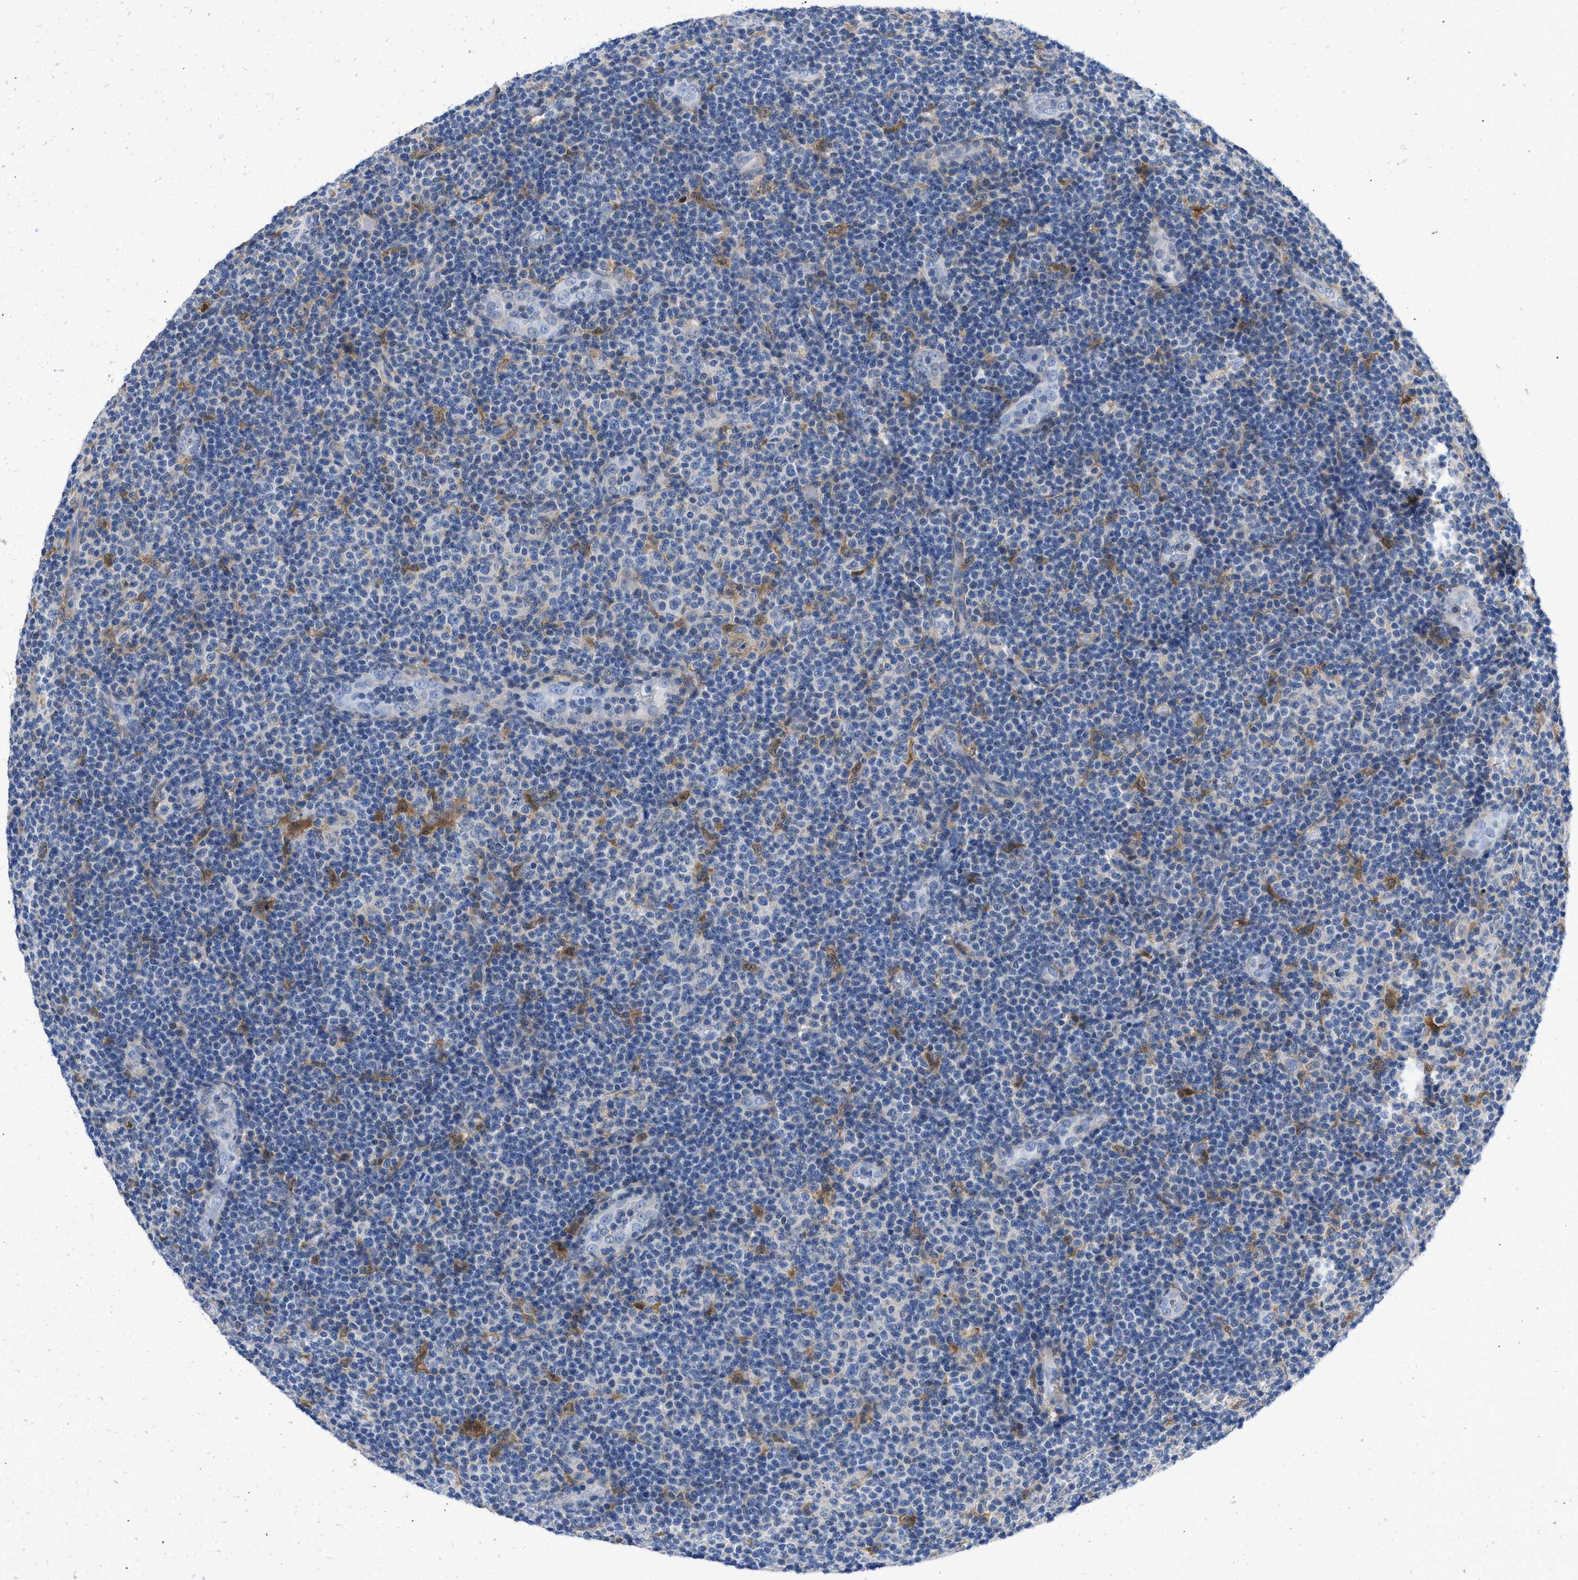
{"staining": {"intensity": "negative", "quantity": "none", "location": "none"}, "tissue": "lymphoma", "cell_type": "Tumor cells", "image_type": "cancer", "snomed": [{"axis": "morphology", "description": "Malignant lymphoma, non-Hodgkin's type, Low grade"}, {"axis": "topography", "description": "Lymph node"}], "caption": "High magnification brightfield microscopy of low-grade malignant lymphoma, non-Hodgkin's type stained with DAB (brown) and counterstained with hematoxylin (blue): tumor cells show no significant staining.", "gene": "CBR1", "patient": {"sex": "male", "age": 83}}